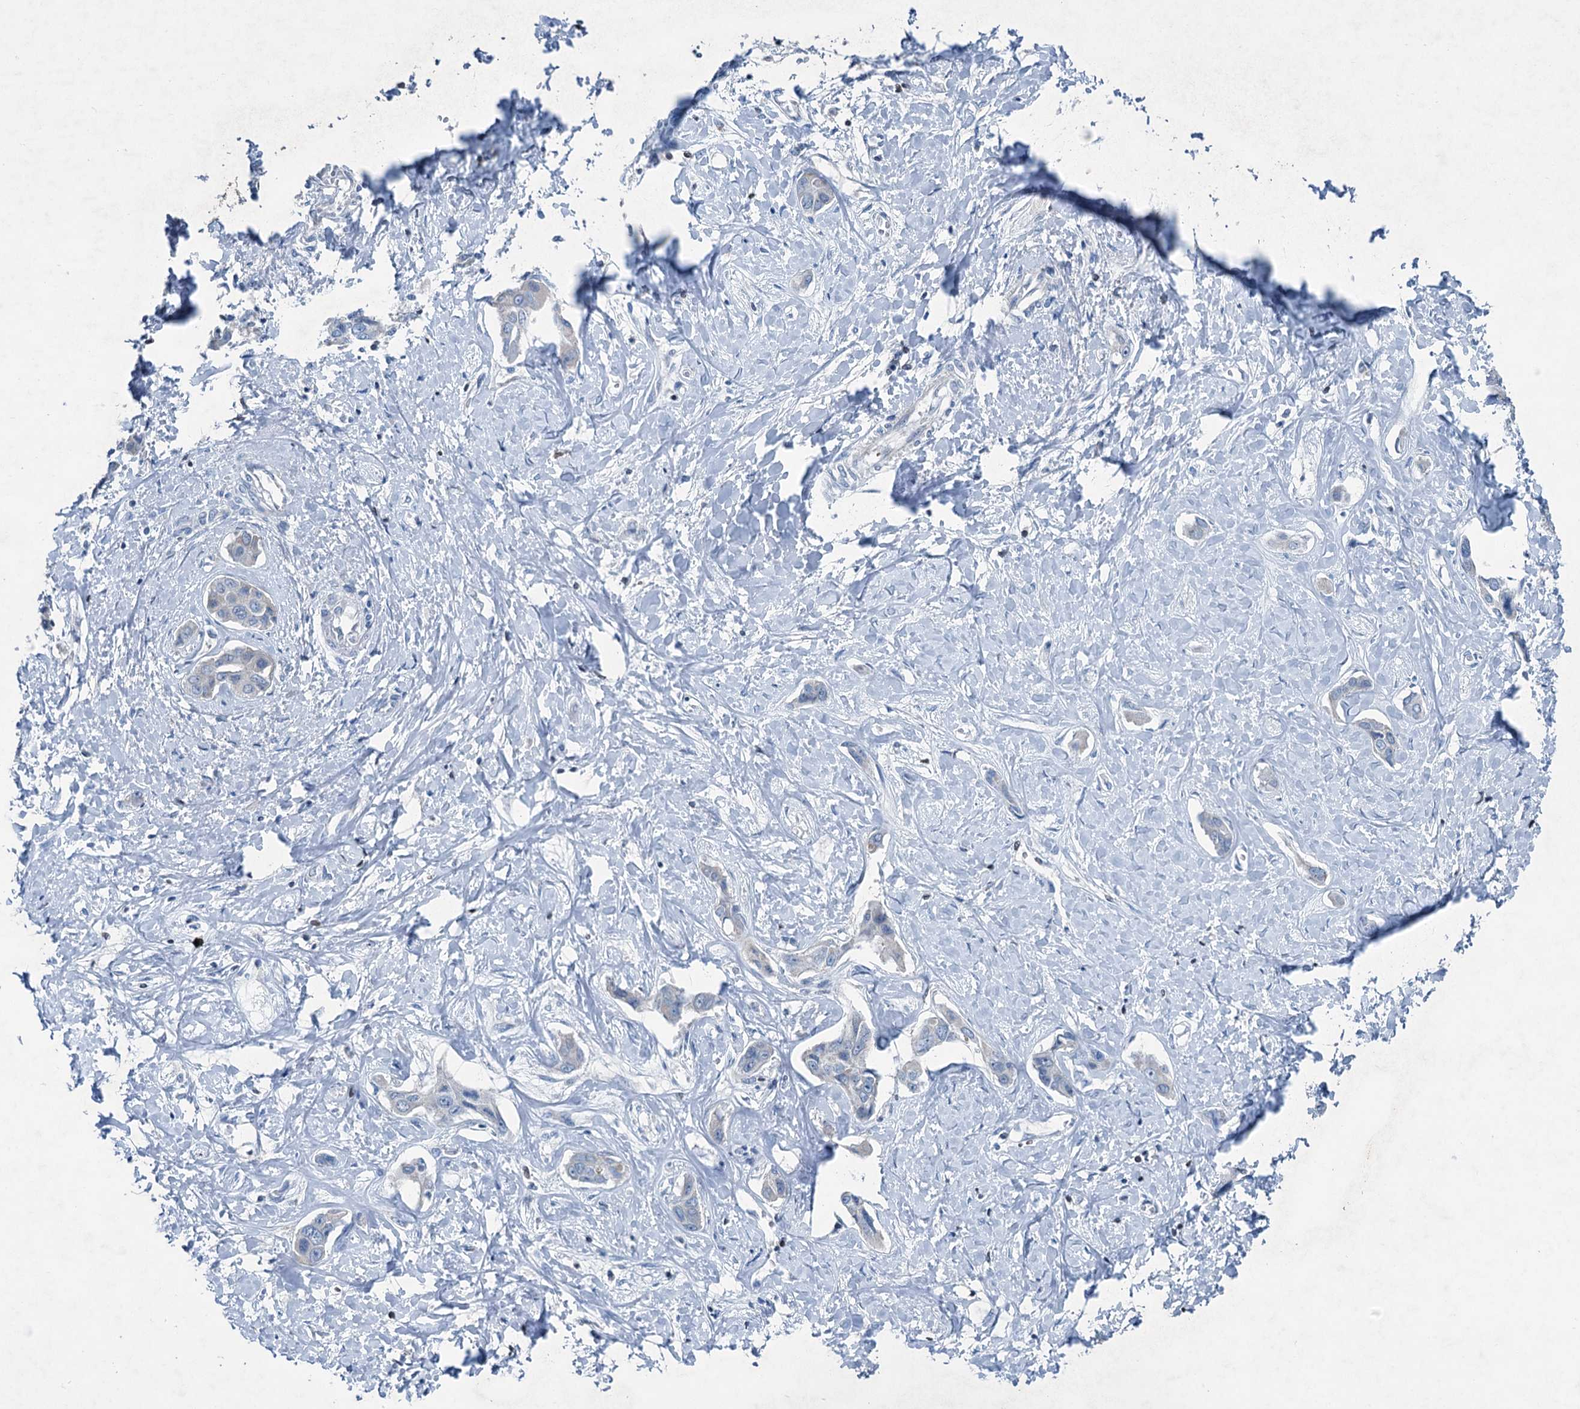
{"staining": {"intensity": "negative", "quantity": "none", "location": "none"}, "tissue": "liver cancer", "cell_type": "Tumor cells", "image_type": "cancer", "snomed": [{"axis": "morphology", "description": "Cholangiocarcinoma"}, {"axis": "topography", "description": "Liver"}], "caption": "Liver cancer (cholangiocarcinoma) was stained to show a protein in brown. There is no significant staining in tumor cells.", "gene": "ELP4", "patient": {"sex": "male", "age": 59}}